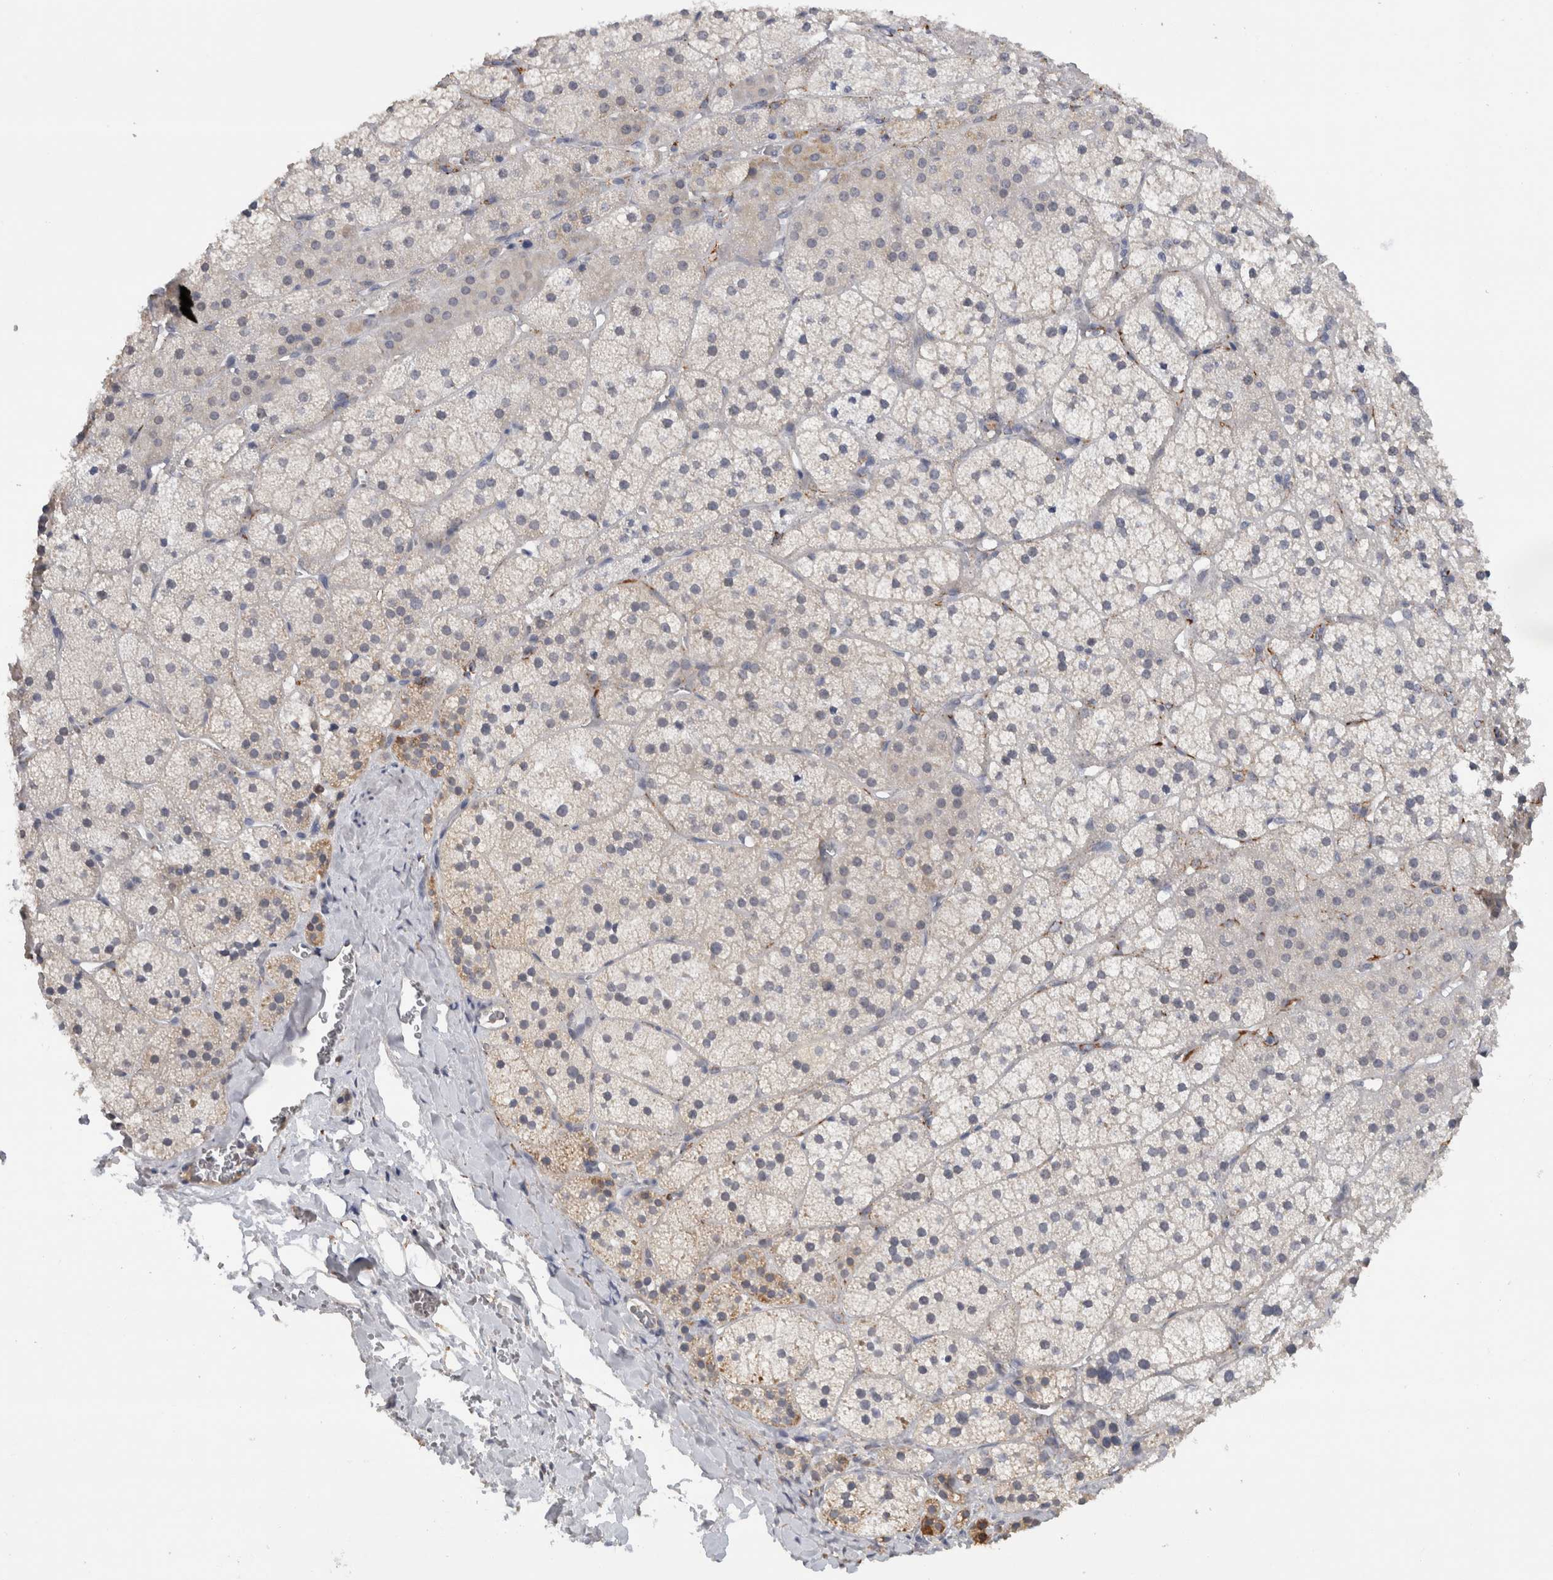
{"staining": {"intensity": "moderate", "quantity": "25%-75%", "location": "cytoplasmic/membranous"}, "tissue": "adrenal gland", "cell_type": "Glandular cells", "image_type": "normal", "snomed": [{"axis": "morphology", "description": "Normal tissue, NOS"}, {"axis": "topography", "description": "Adrenal gland"}], "caption": "A high-resolution image shows immunohistochemistry staining of unremarkable adrenal gland, which displays moderate cytoplasmic/membranous staining in approximately 25%-75% of glandular cells.", "gene": "DYRK2", "patient": {"sex": "female", "age": 44}}